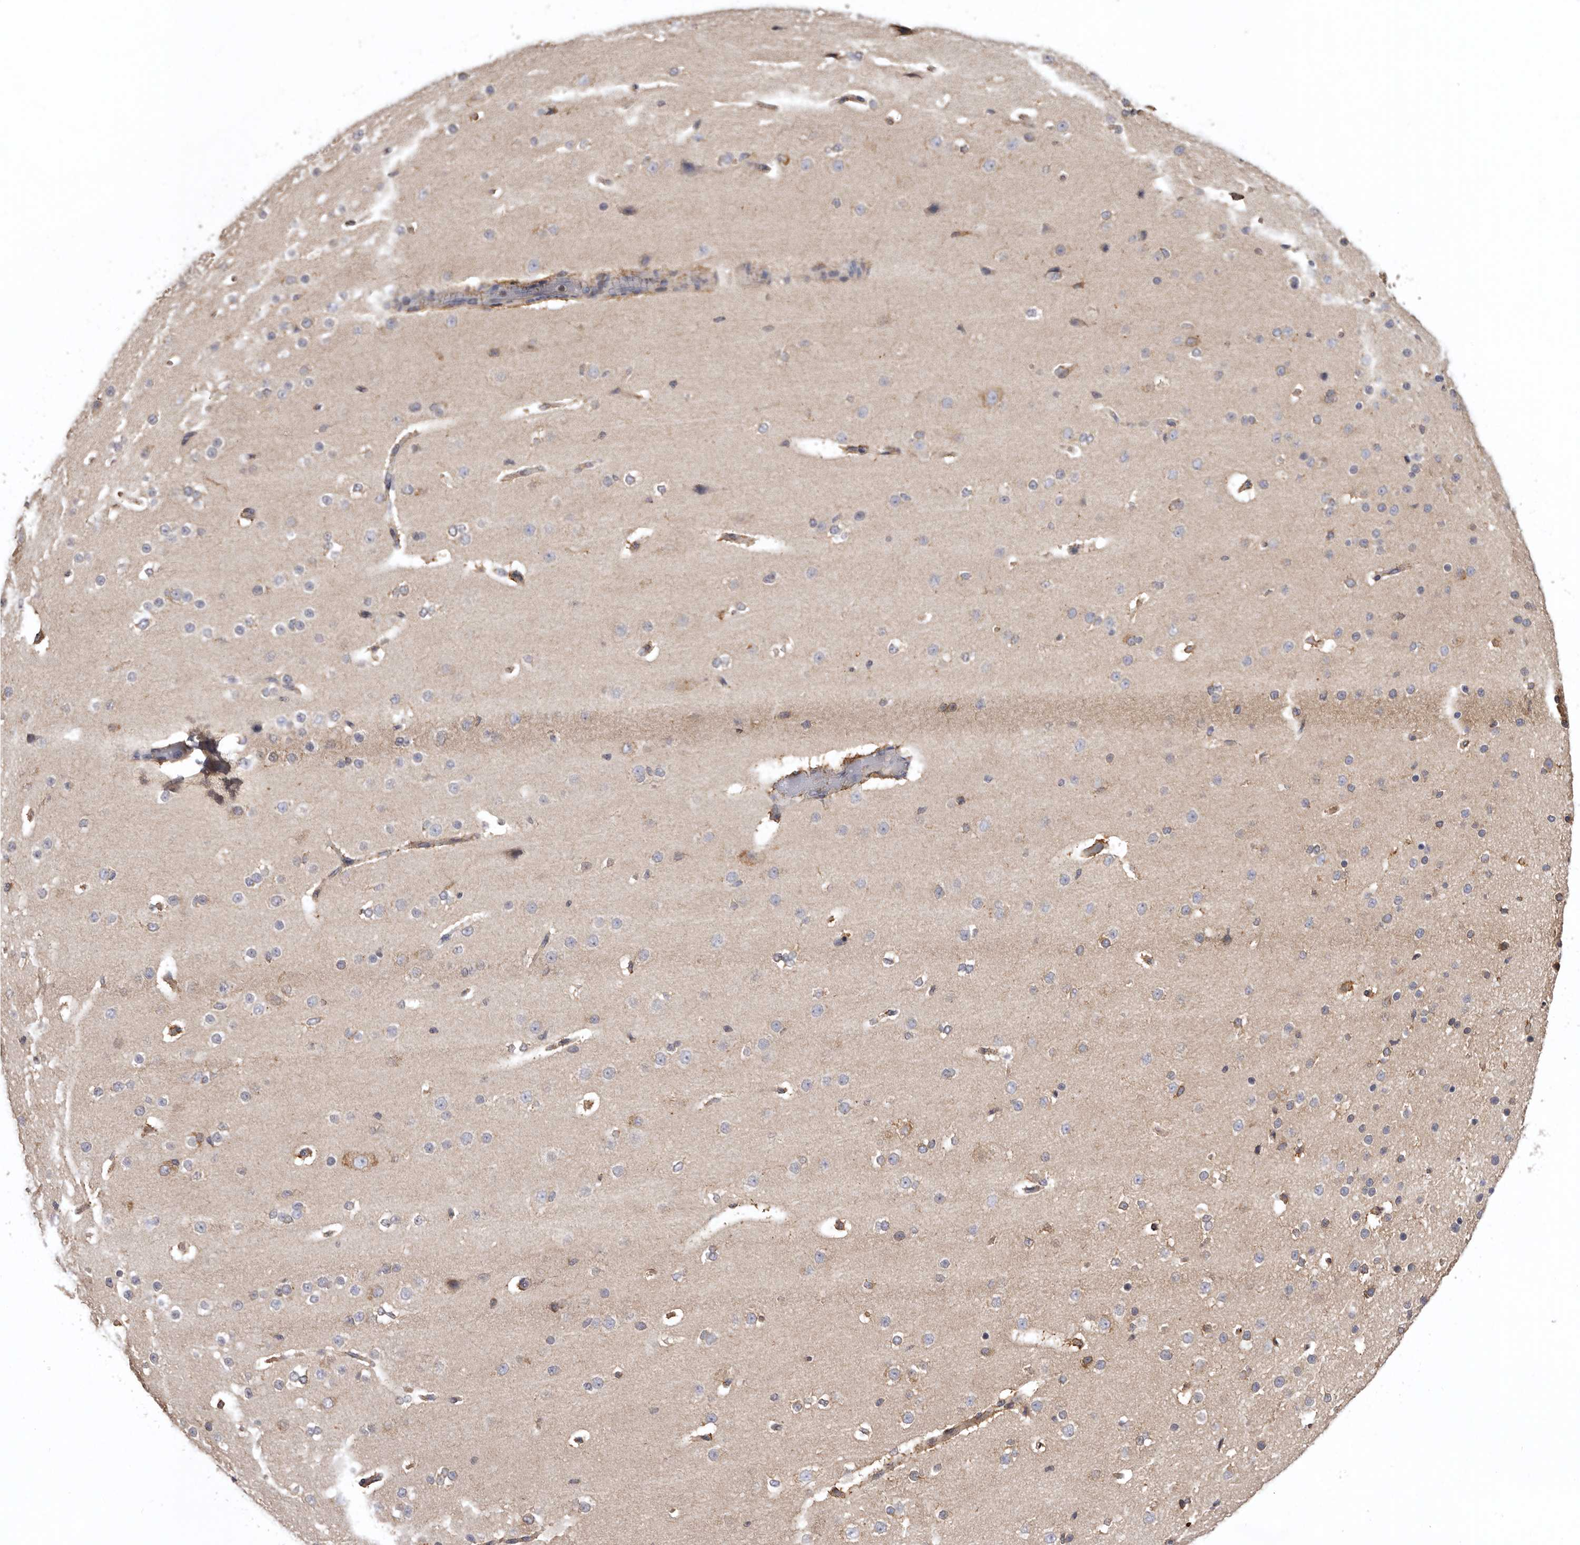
{"staining": {"intensity": "moderate", "quantity": "<25%", "location": "cytoplasmic/membranous"}, "tissue": "cerebral cortex", "cell_type": "Endothelial cells", "image_type": "normal", "snomed": [{"axis": "morphology", "description": "Normal tissue, NOS"}, {"axis": "morphology", "description": "Developmental malformation"}, {"axis": "topography", "description": "Cerebral cortex"}], "caption": "Immunohistochemistry (IHC) (DAB (3,3'-diaminobenzidine)) staining of normal cerebral cortex shows moderate cytoplasmic/membranous protein staining in approximately <25% of endothelial cells. (brown staining indicates protein expression, while blue staining denotes nuclei).", "gene": "INKA2", "patient": {"sex": "female", "age": 30}}